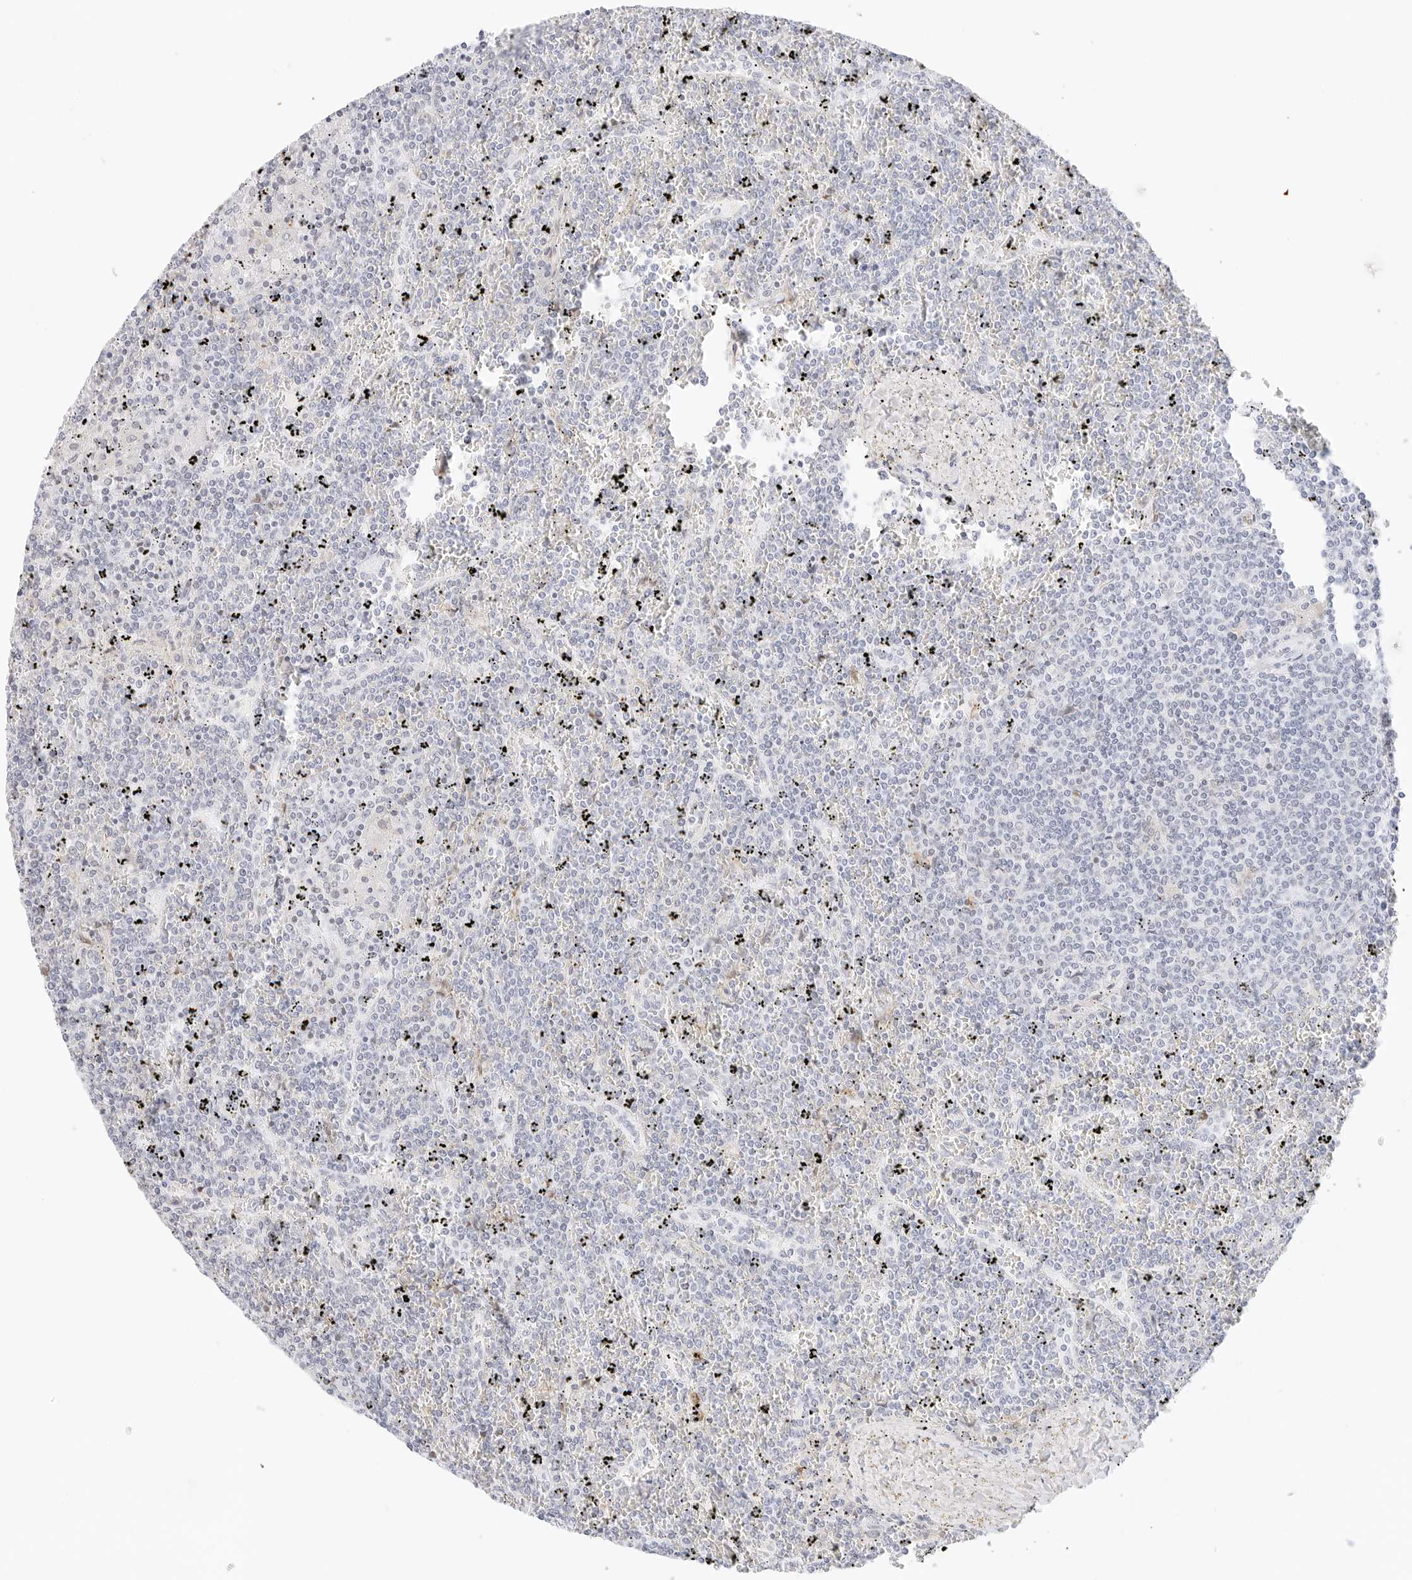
{"staining": {"intensity": "negative", "quantity": "none", "location": "none"}, "tissue": "lymphoma", "cell_type": "Tumor cells", "image_type": "cancer", "snomed": [{"axis": "morphology", "description": "Malignant lymphoma, non-Hodgkin's type, Low grade"}, {"axis": "topography", "description": "Spleen"}], "caption": "A histopathology image of human lymphoma is negative for staining in tumor cells.", "gene": "CDH1", "patient": {"sex": "female", "age": 19}}